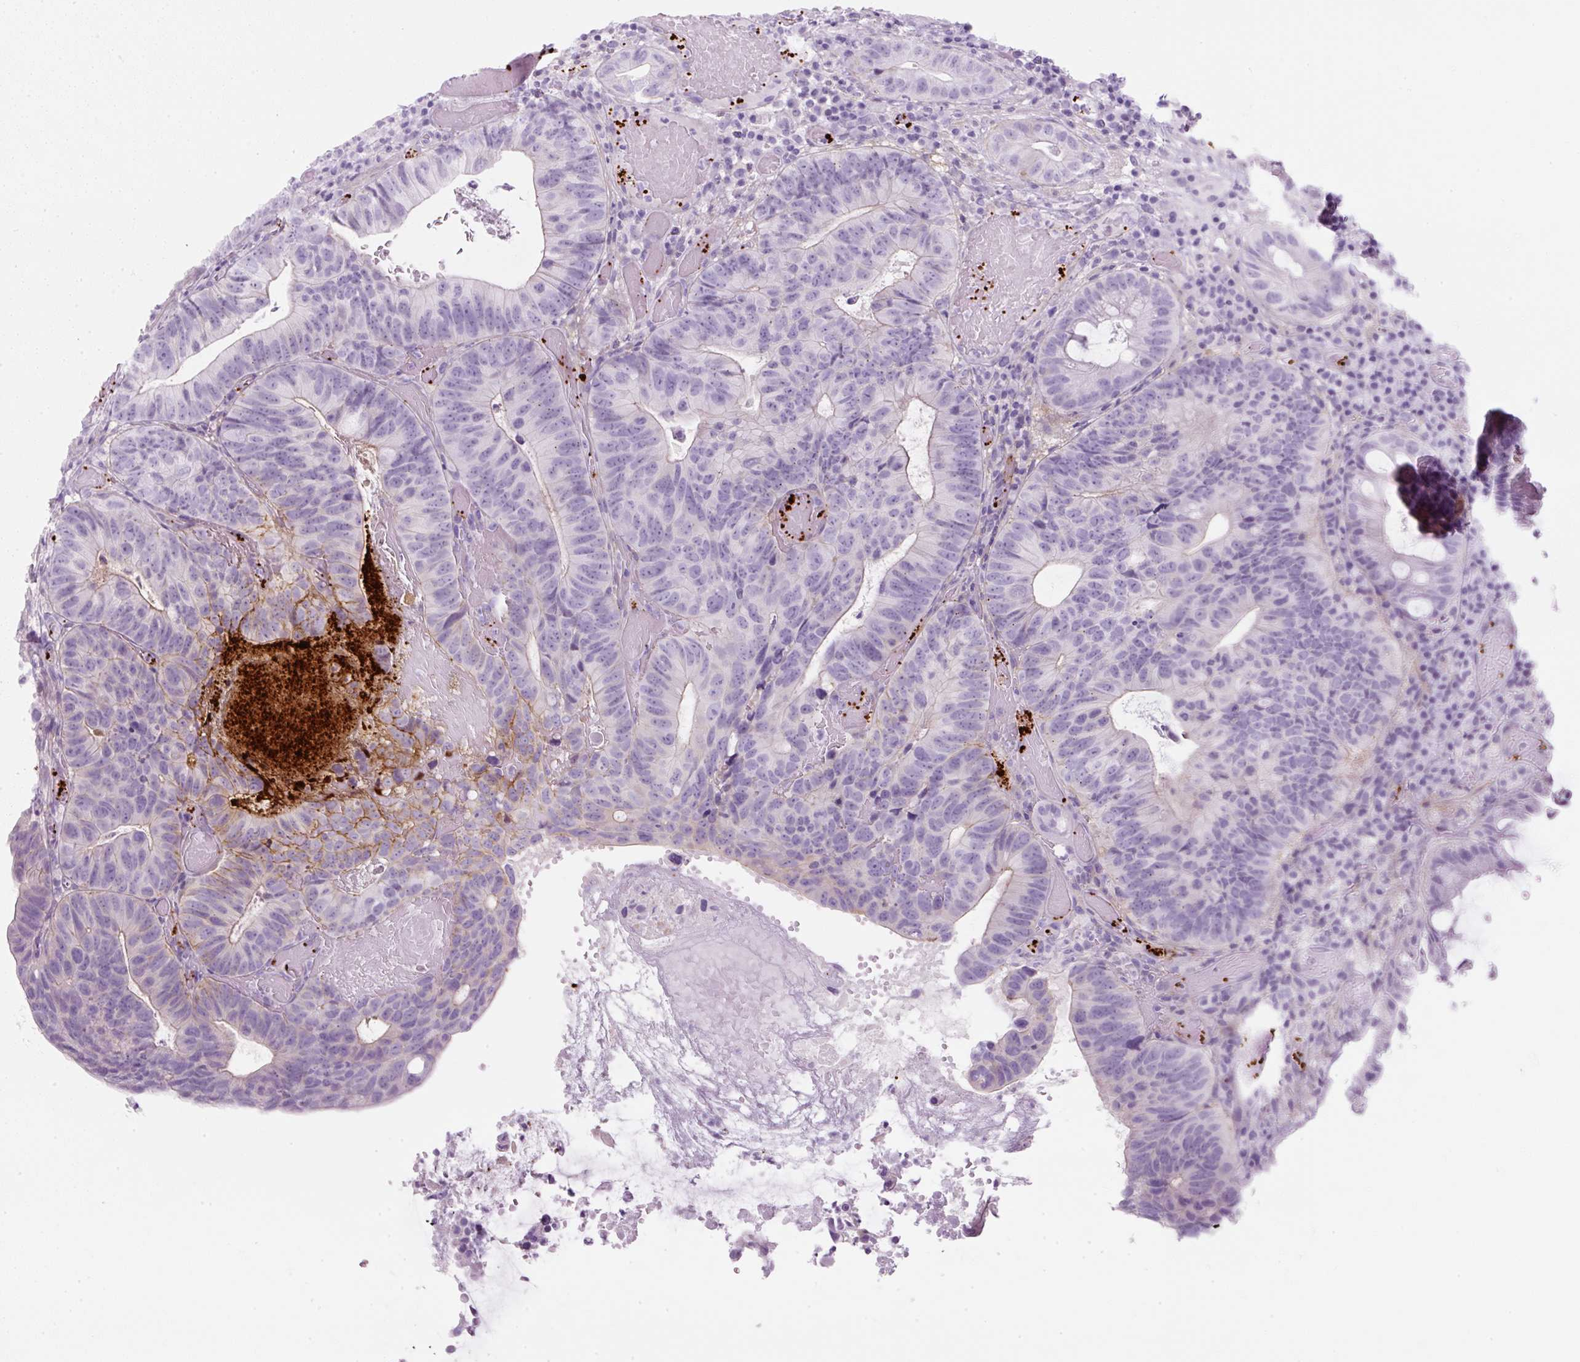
{"staining": {"intensity": "weak", "quantity": "<25%", "location": "cytoplasmic/membranous"}, "tissue": "colorectal cancer", "cell_type": "Tumor cells", "image_type": "cancer", "snomed": [{"axis": "morphology", "description": "Adenocarcinoma, NOS"}, {"axis": "topography", "description": "Colon"}], "caption": "Tumor cells are negative for protein expression in human colorectal cancer. (DAB IHC with hematoxylin counter stain).", "gene": "PF4V1", "patient": {"sex": "male", "age": 87}}